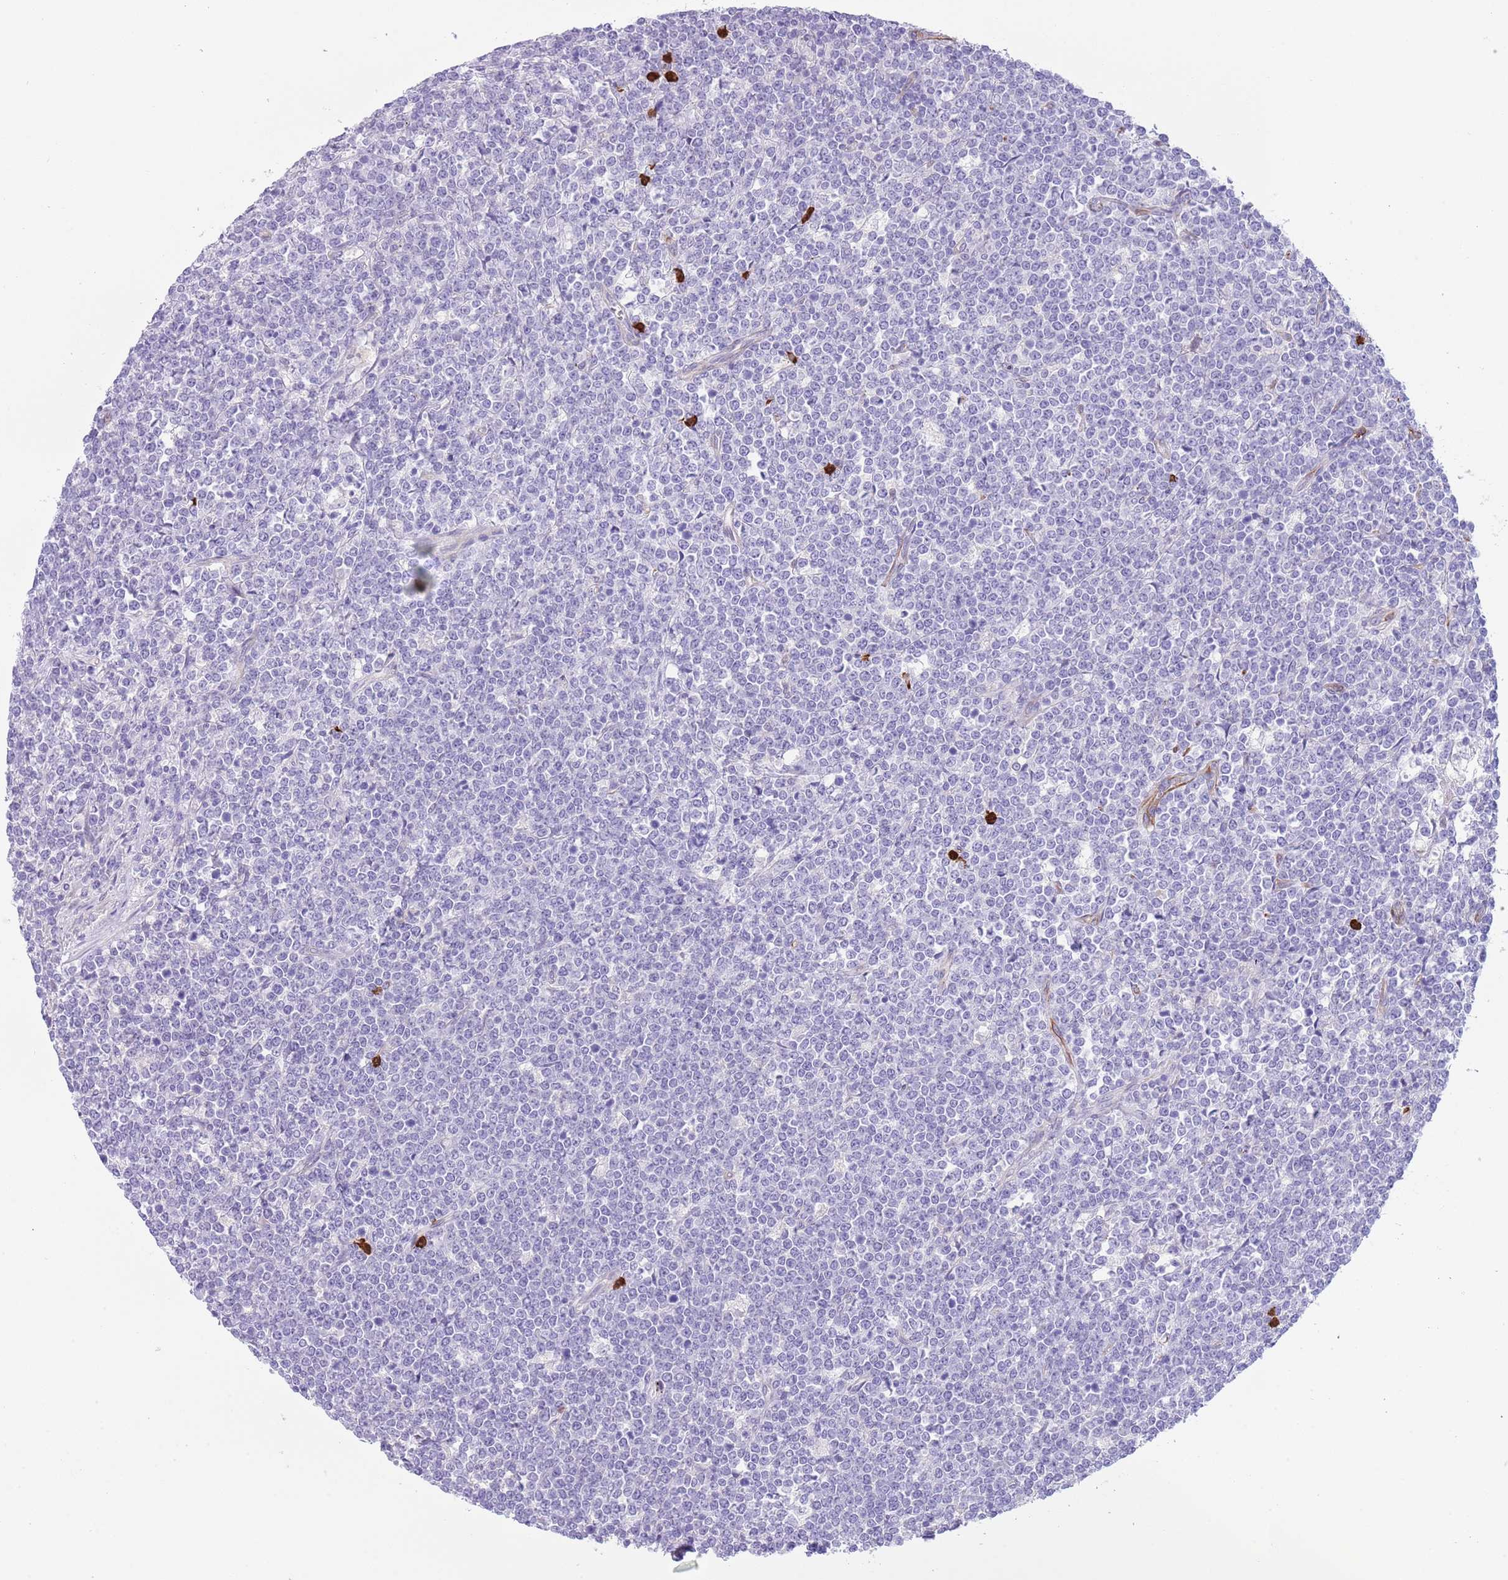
{"staining": {"intensity": "negative", "quantity": "none", "location": "none"}, "tissue": "lymphoma", "cell_type": "Tumor cells", "image_type": "cancer", "snomed": [{"axis": "morphology", "description": "Malignant lymphoma, non-Hodgkin's type, High grade"}, {"axis": "topography", "description": "Small intestine"}], "caption": "The immunohistochemistry photomicrograph has no significant positivity in tumor cells of lymphoma tissue.", "gene": "TSGA13", "patient": {"sex": "male", "age": 8}}